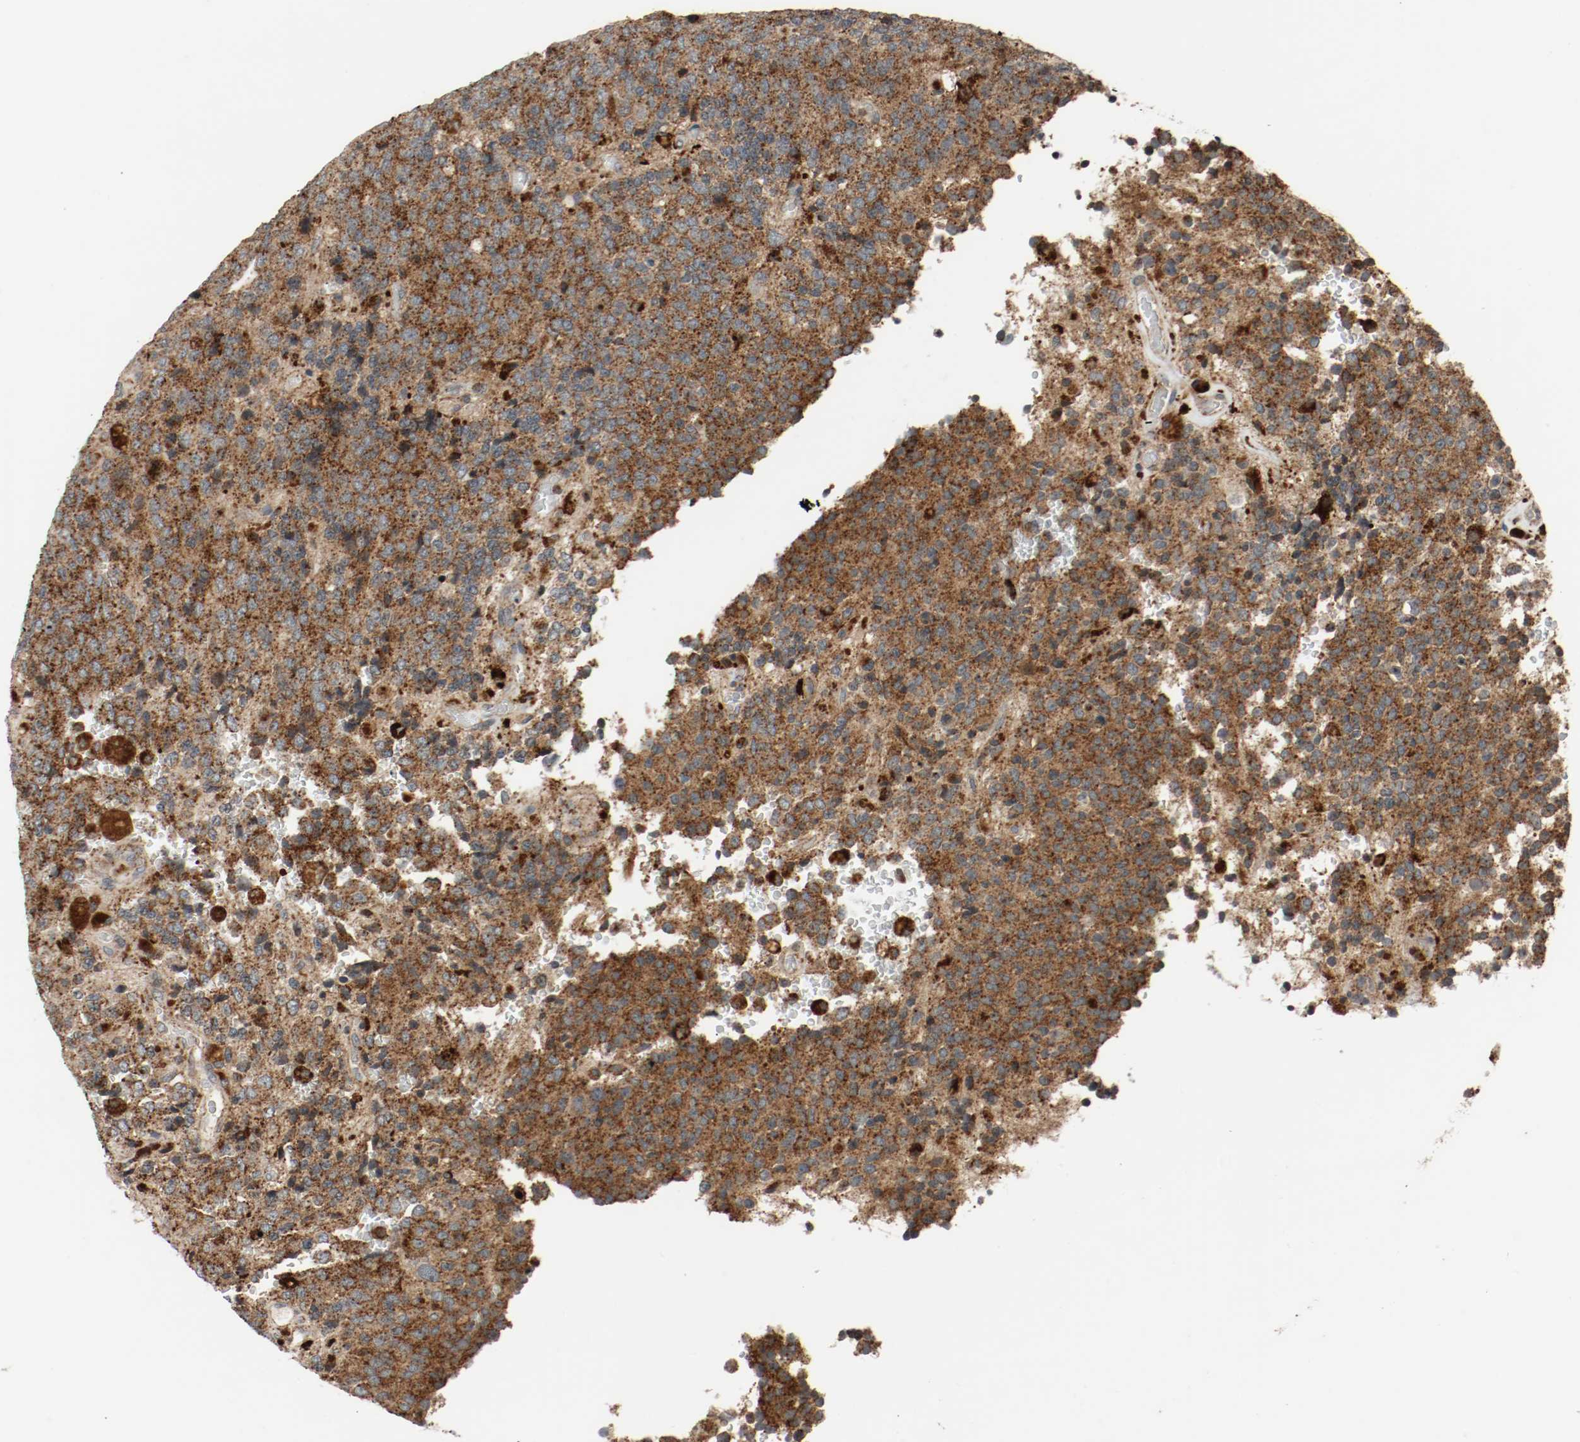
{"staining": {"intensity": "moderate", "quantity": ">75%", "location": "cytoplasmic/membranous"}, "tissue": "glioma", "cell_type": "Tumor cells", "image_type": "cancer", "snomed": [{"axis": "morphology", "description": "Glioma, malignant, High grade"}, {"axis": "topography", "description": "pancreas cauda"}], "caption": "Human malignant glioma (high-grade) stained for a protein (brown) exhibits moderate cytoplasmic/membranous positive expression in about >75% of tumor cells.", "gene": "LAMP2", "patient": {"sex": "male", "age": 60}}